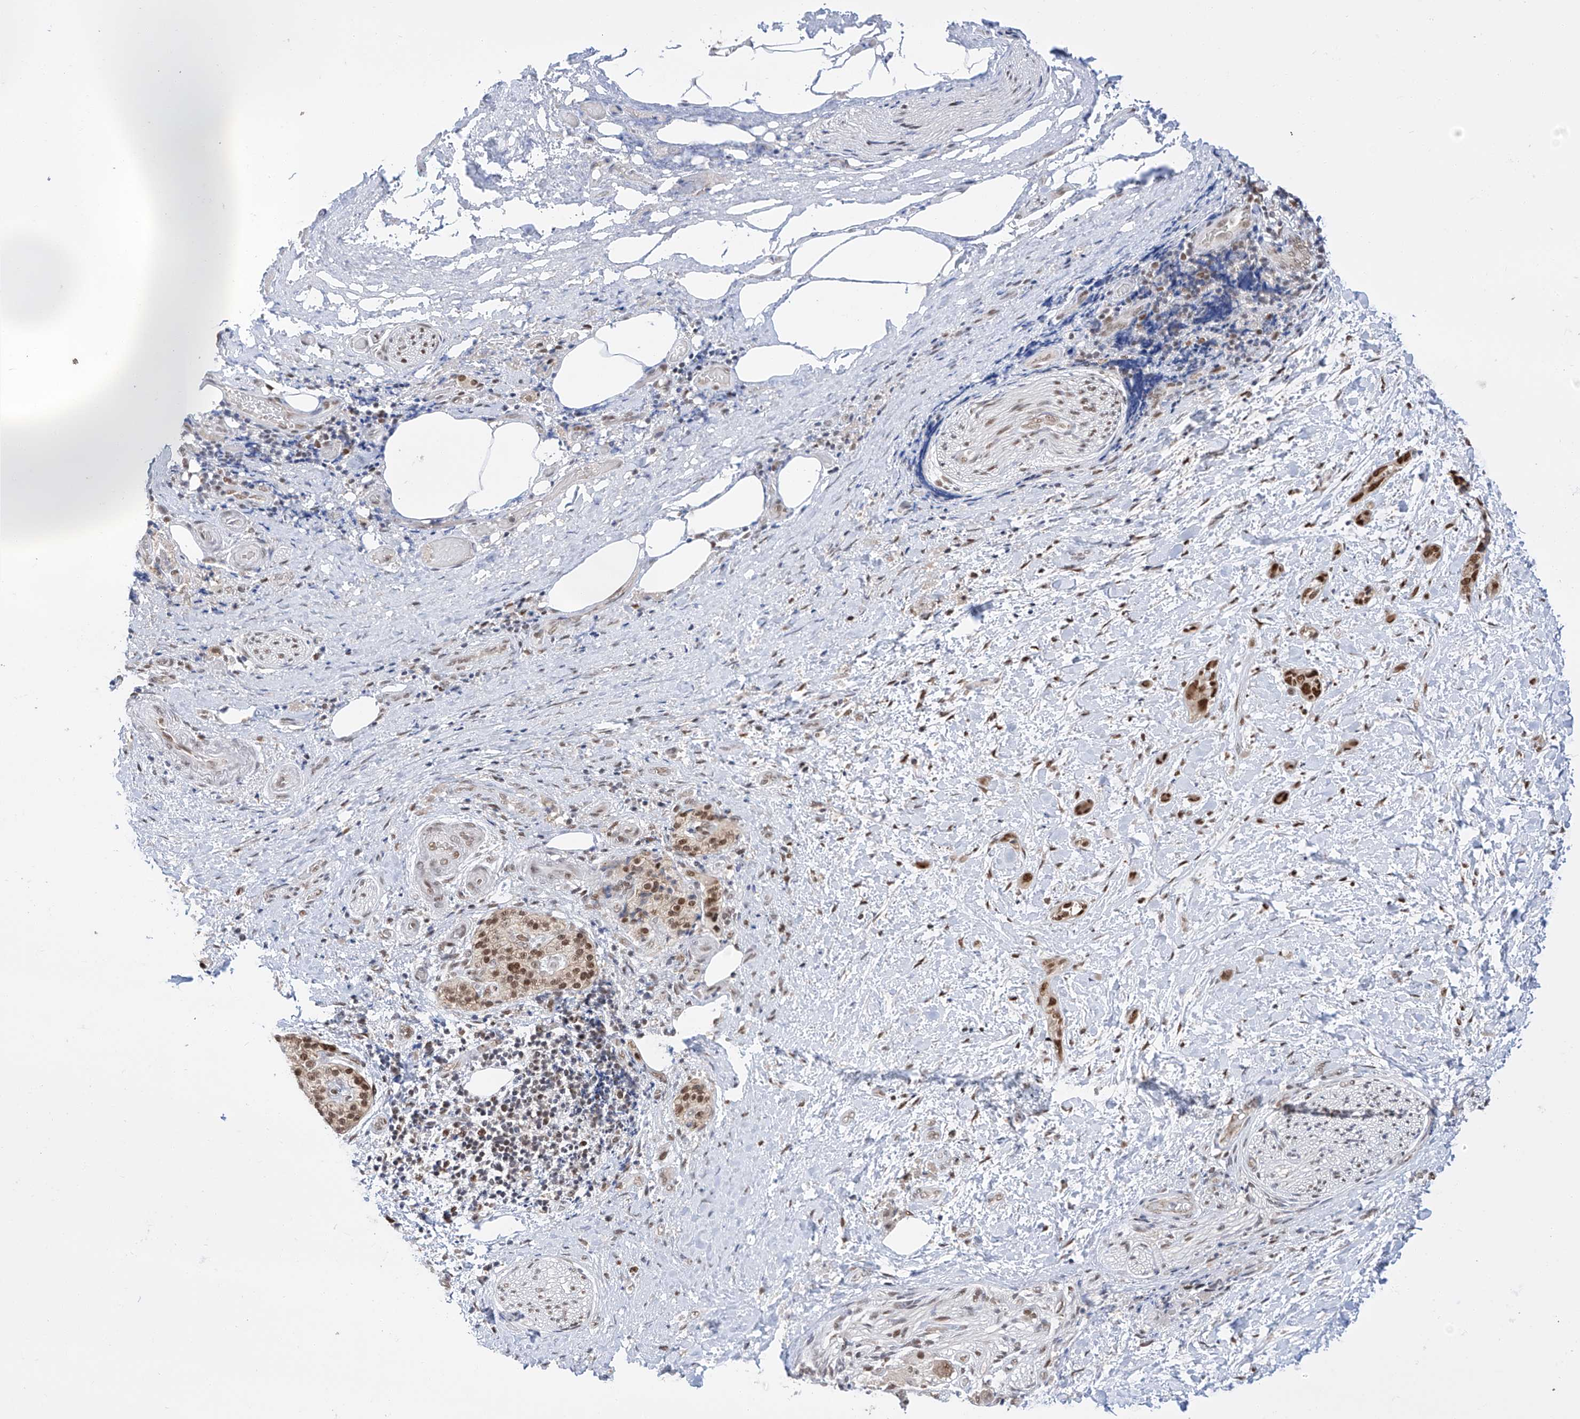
{"staining": {"intensity": "strong", "quantity": ">75%", "location": "nuclear"}, "tissue": "pancreatic cancer", "cell_type": "Tumor cells", "image_type": "cancer", "snomed": [{"axis": "morphology", "description": "Normal tissue, NOS"}, {"axis": "morphology", "description": "Adenocarcinoma, NOS"}, {"axis": "topography", "description": "Pancreas"}, {"axis": "topography", "description": "Peripheral nerve tissue"}], "caption": "This is a histology image of IHC staining of pancreatic cancer (adenocarcinoma), which shows strong positivity in the nuclear of tumor cells.", "gene": "POGK", "patient": {"sex": "female", "age": 63}}